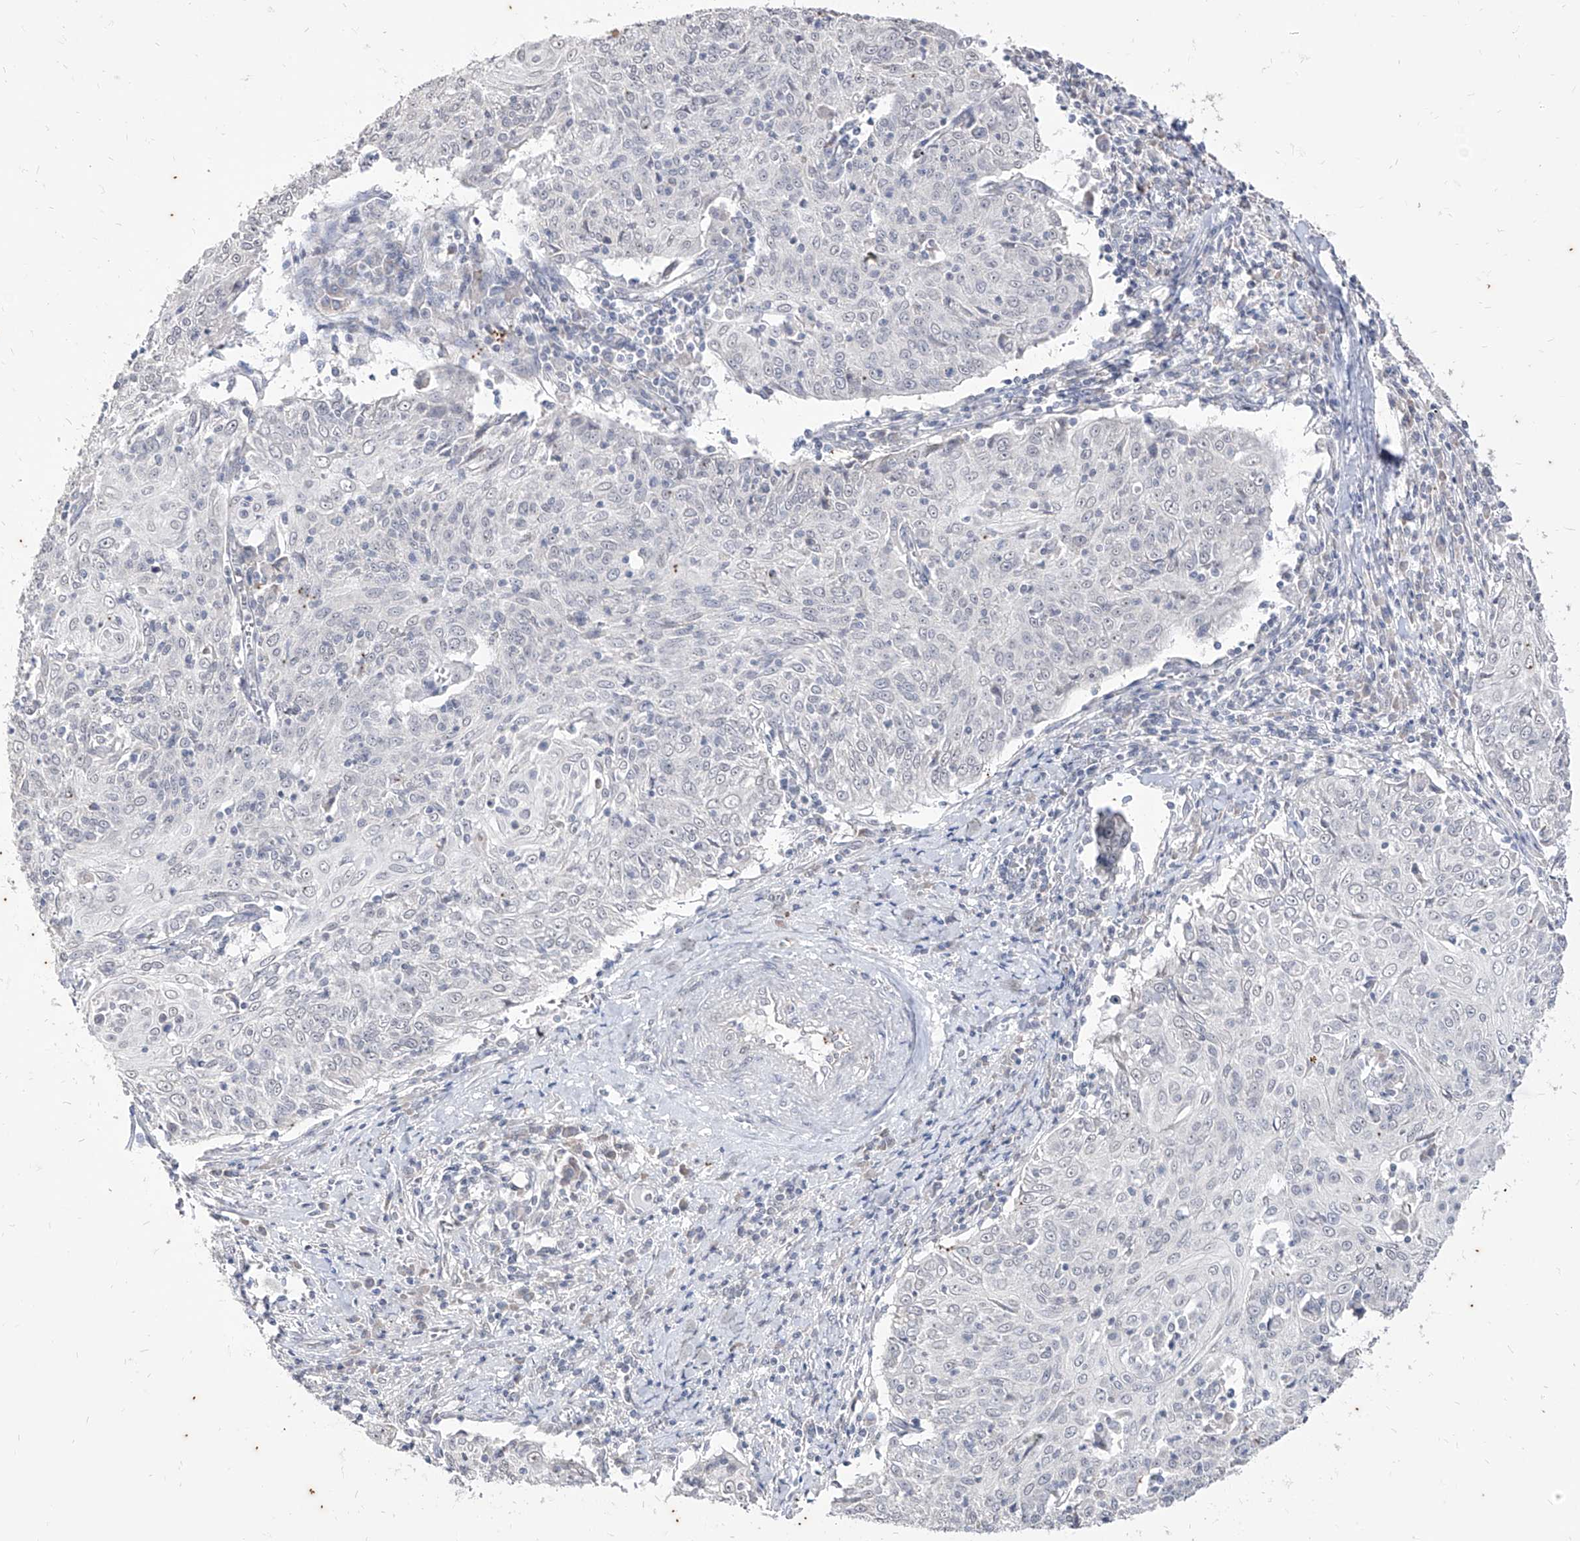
{"staining": {"intensity": "negative", "quantity": "none", "location": "none"}, "tissue": "cervical cancer", "cell_type": "Tumor cells", "image_type": "cancer", "snomed": [{"axis": "morphology", "description": "Squamous cell carcinoma, NOS"}, {"axis": "topography", "description": "Cervix"}], "caption": "Immunohistochemistry (IHC) image of neoplastic tissue: cervical squamous cell carcinoma stained with DAB (3,3'-diaminobenzidine) shows no significant protein staining in tumor cells.", "gene": "PHF20L1", "patient": {"sex": "female", "age": 48}}